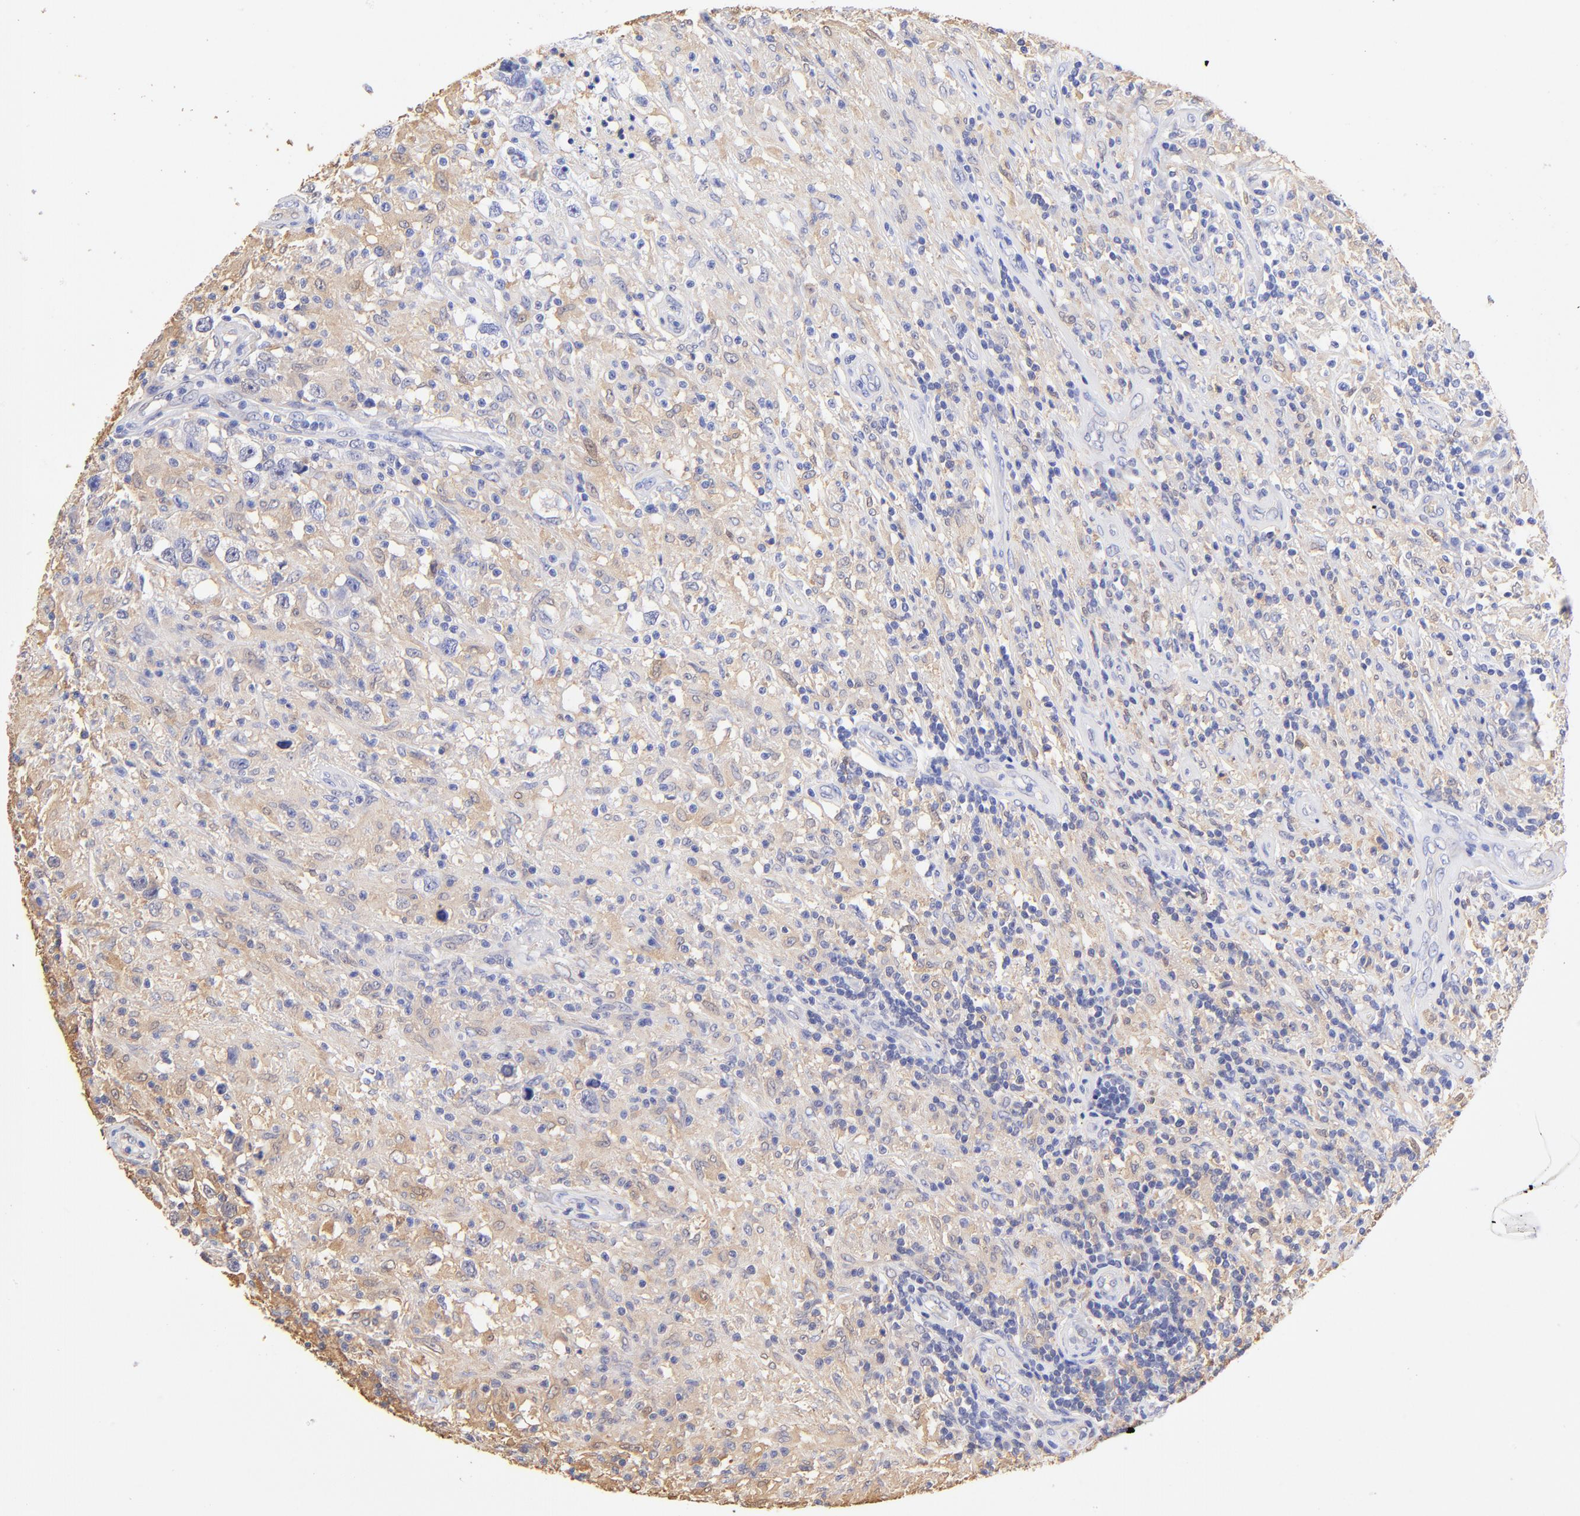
{"staining": {"intensity": "negative", "quantity": "none", "location": "none"}, "tissue": "testis cancer", "cell_type": "Tumor cells", "image_type": "cancer", "snomed": [{"axis": "morphology", "description": "Seminoma, NOS"}, {"axis": "topography", "description": "Testis"}], "caption": "Protein analysis of testis cancer reveals no significant positivity in tumor cells.", "gene": "ALDH1A1", "patient": {"sex": "male", "age": 34}}